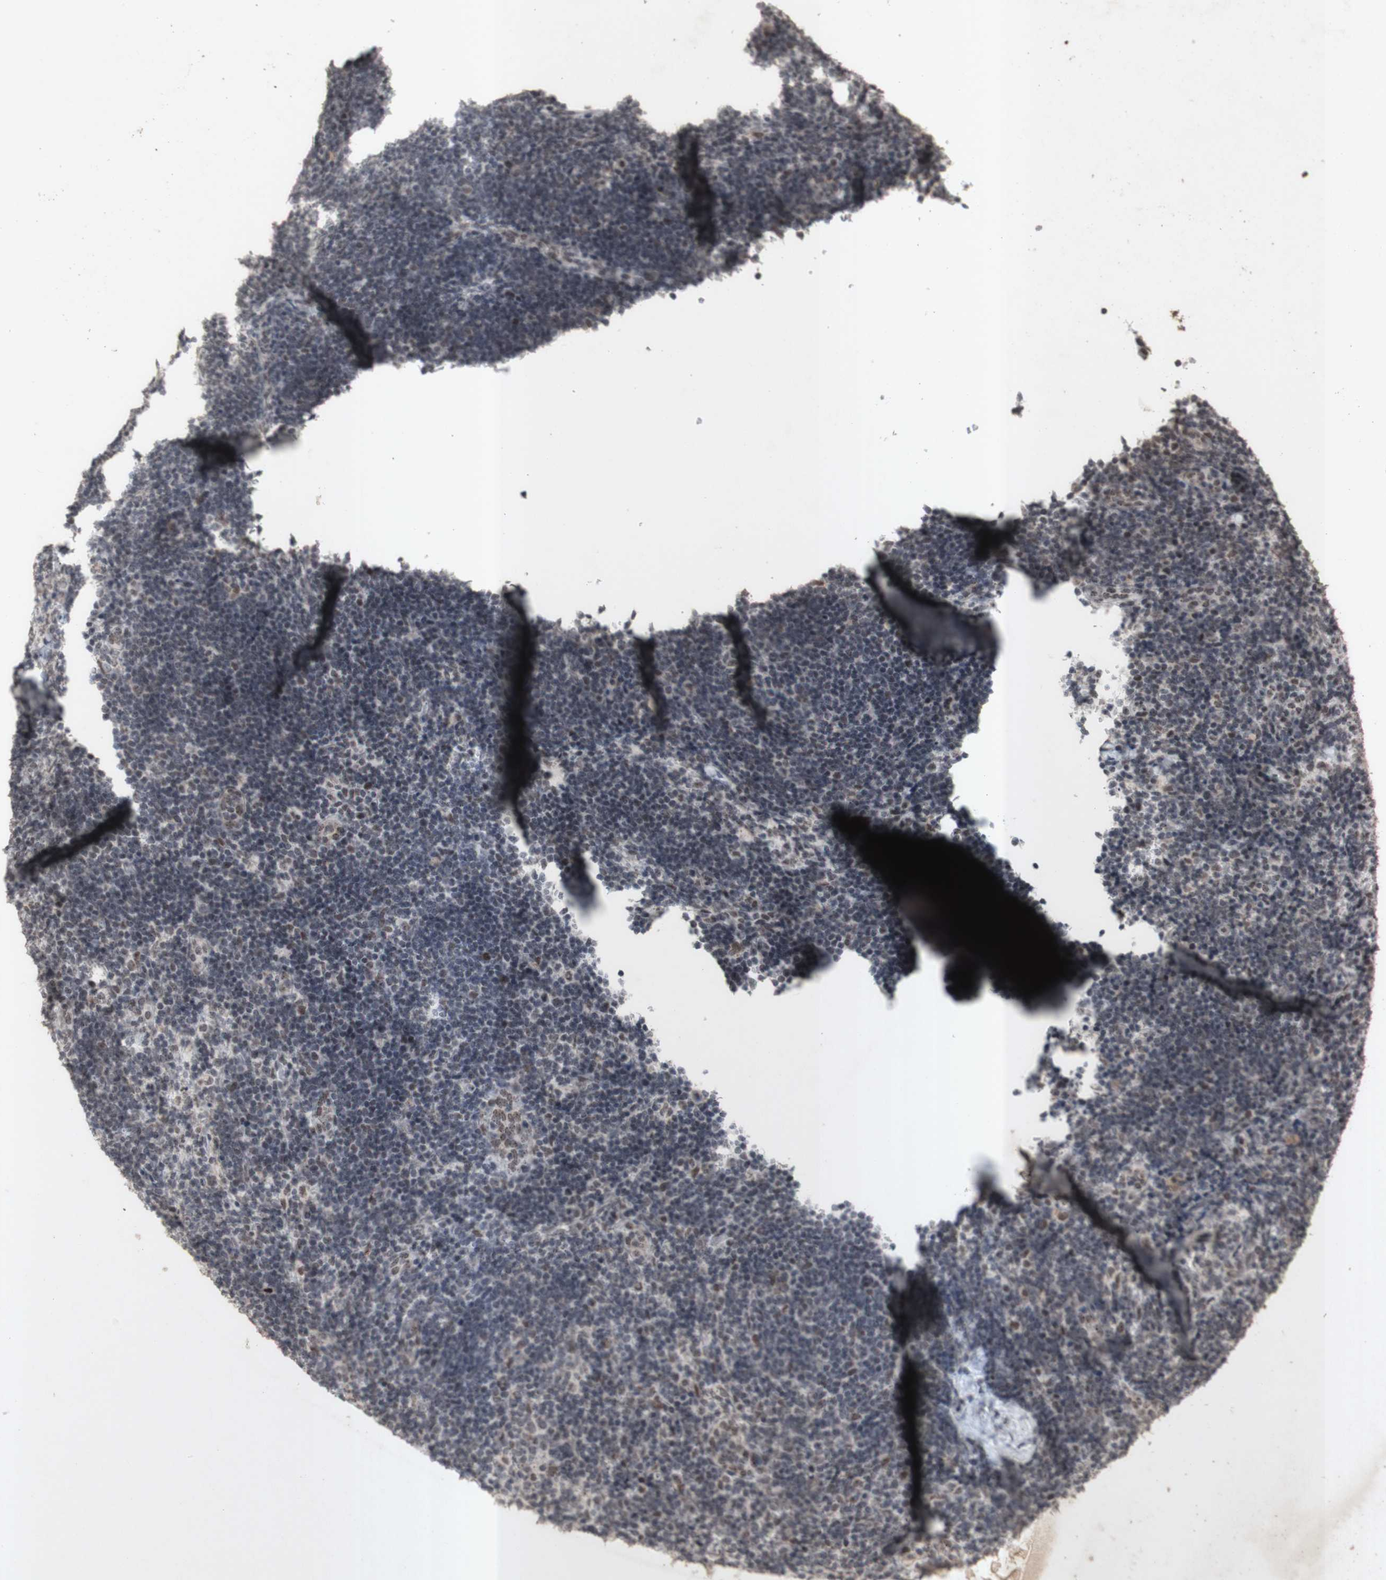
{"staining": {"intensity": "moderate", "quantity": "25%-75%", "location": "nuclear"}, "tissue": "lymph node", "cell_type": "Germinal center cells", "image_type": "normal", "snomed": [{"axis": "morphology", "description": "Normal tissue, NOS"}, {"axis": "topography", "description": "Lymph node"}], "caption": "The immunohistochemical stain labels moderate nuclear staining in germinal center cells of normal lymph node. The staining was performed using DAB (3,3'-diaminobenzidine), with brown indicating positive protein expression. Nuclei are stained blue with hematoxylin.", "gene": "CENPB", "patient": {"sex": "female", "age": 14}}